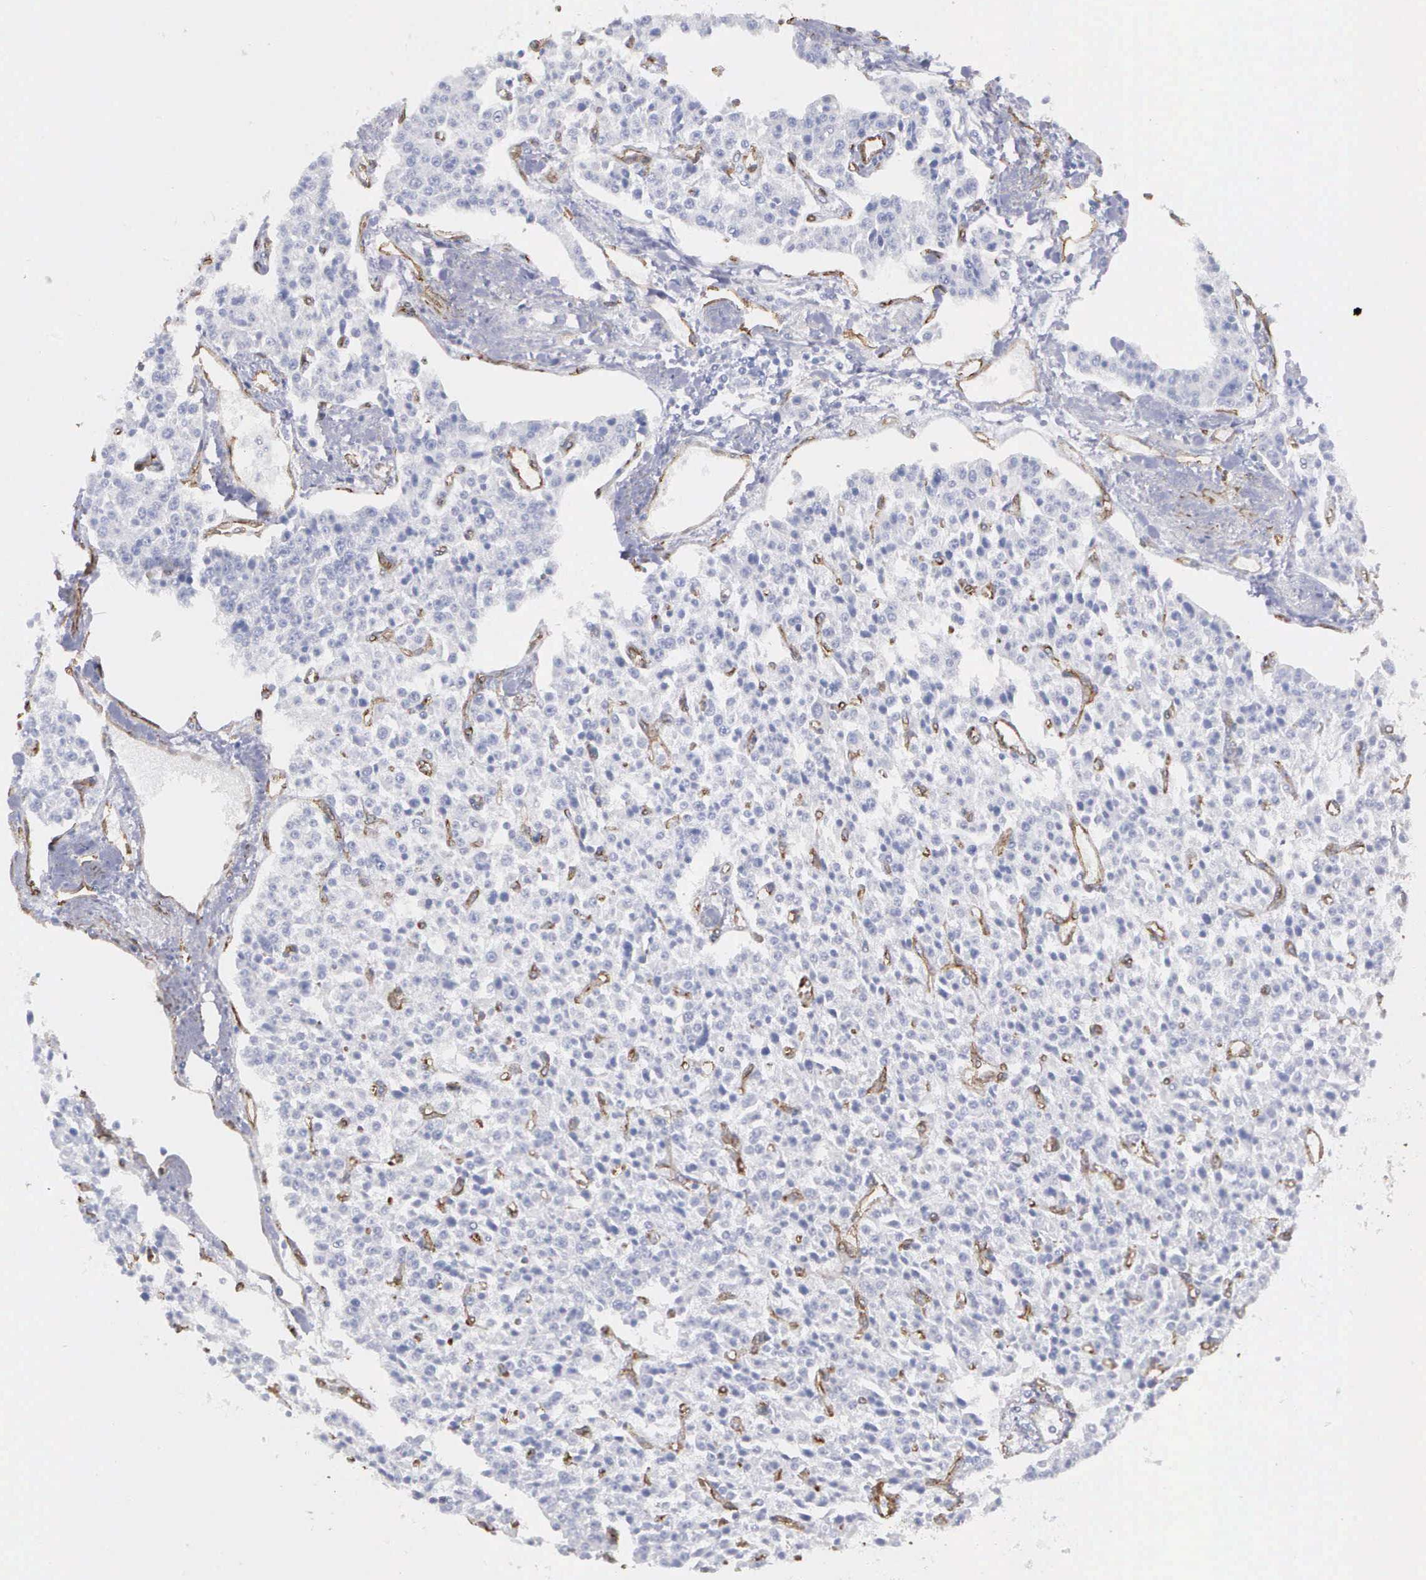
{"staining": {"intensity": "negative", "quantity": "none", "location": "none"}, "tissue": "carcinoid", "cell_type": "Tumor cells", "image_type": "cancer", "snomed": [{"axis": "morphology", "description": "Carcinoid, malignant, NOS"}, {"axis": "topography", "description": "Stomach"}], "caption": "Immunohistochemical staining of human carcinoid (malignant) displays no significant positivity in tumor cells. (DAB (3,3'-diaminobenzidine) IHC with hematoxylin counter stain).", "gene": "MAGEB10", "patient": {"sex": "female", "age": 76}}